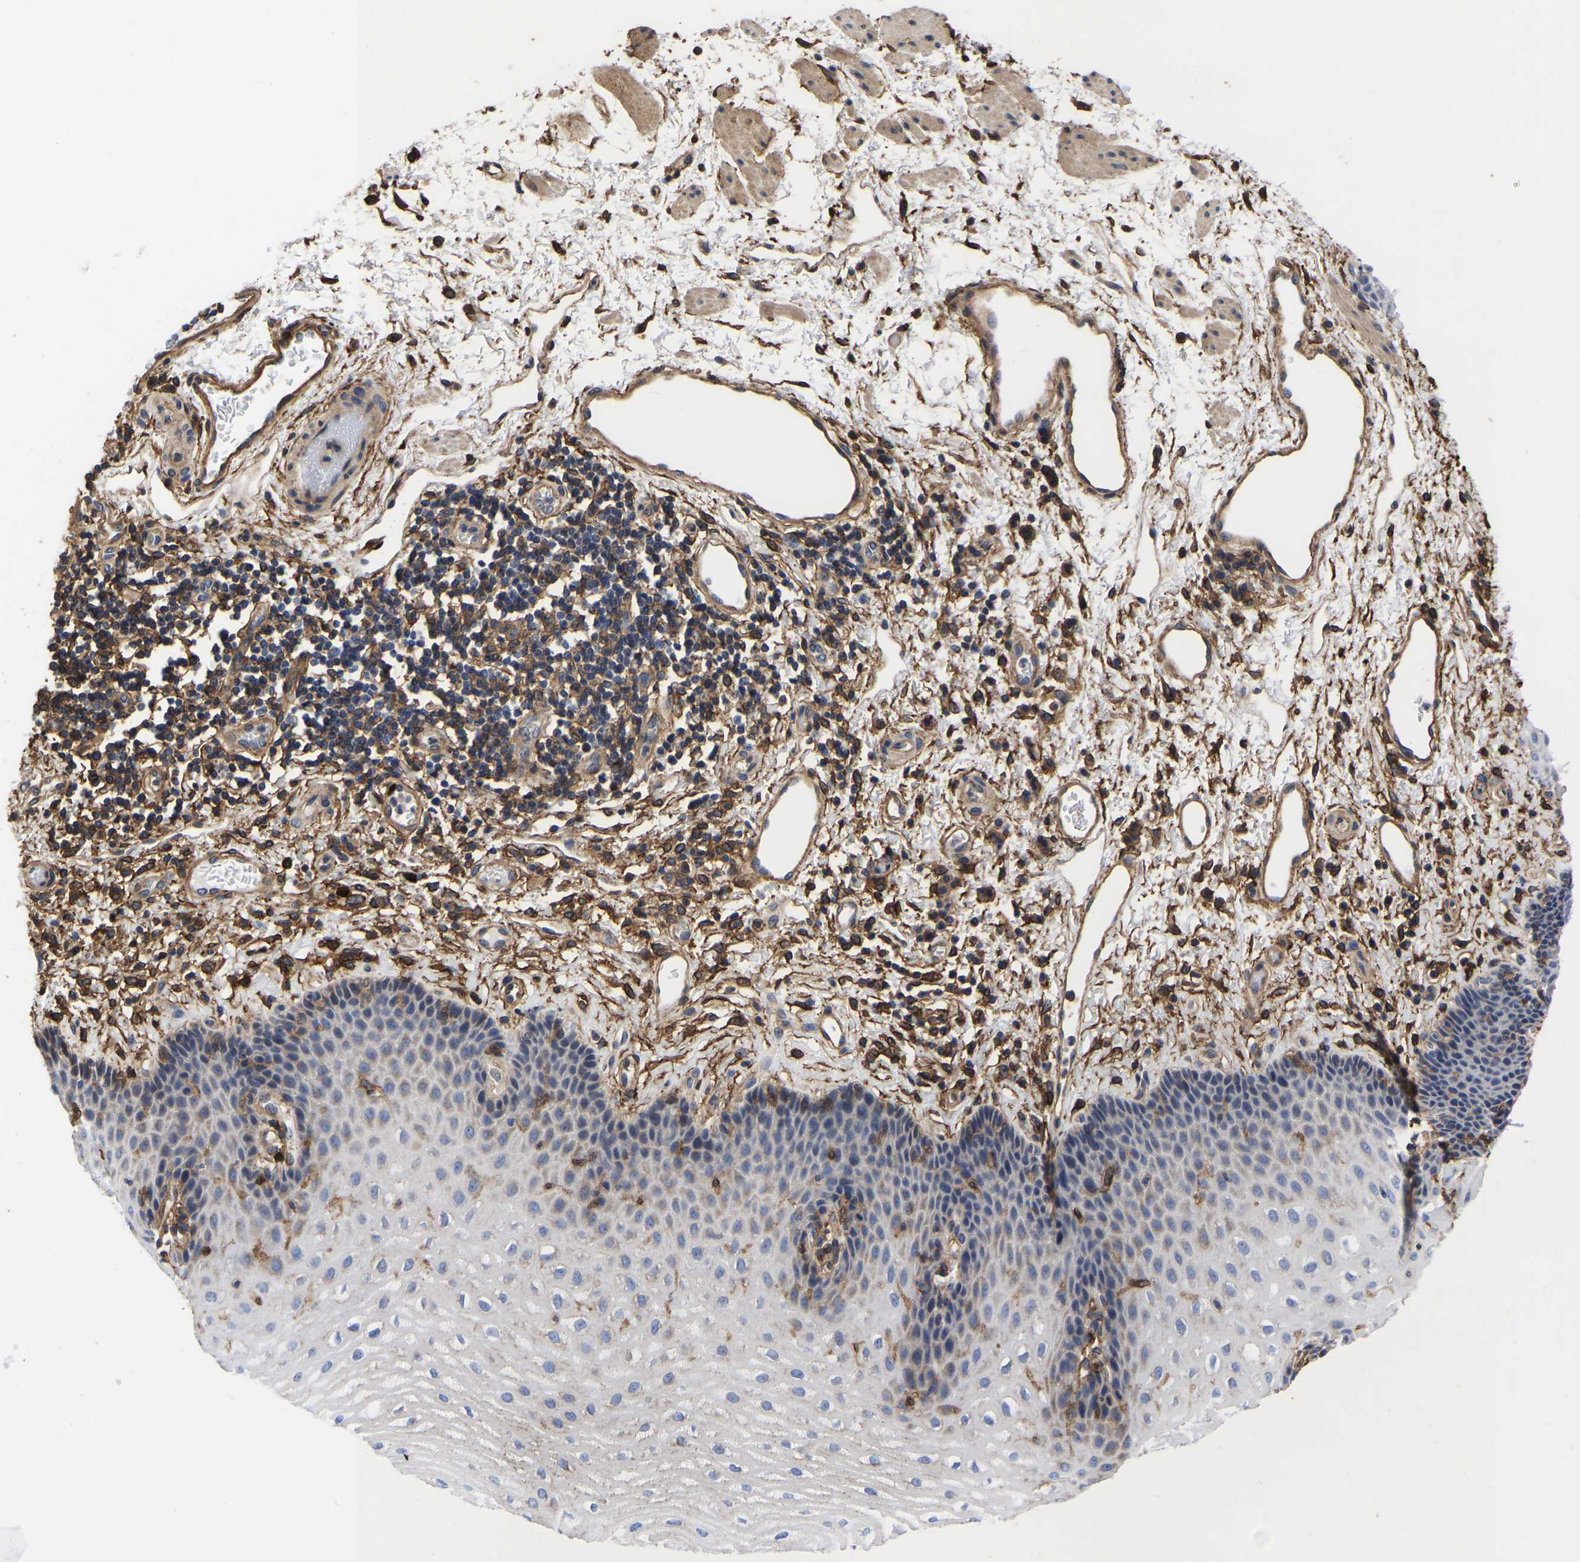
{"staining": {"intensity": "weak", "quantity": "<25%", "location": "cytoplasmic/membranous"}, "tissue": "esophagus", "cell_type": "Squamous epithelial cells", "image_type": "normal", "snomed": [{"axis": "morphology", "description": "Normal tissue, NOS"}, {"axis": "topography", "description": "Esophagus"}], "caption": "DAB immunohistochemical staining of benign esophagus demonstrates no significant expression in squamous epithelial cells. Brightfield microscopy of immunohistochemistry (IHC) stained with DAB (brown) and hematoxylin (blue), captured at high magnification.", "gene": "LIF", "patient": {"sex": "male", "age": 54}}